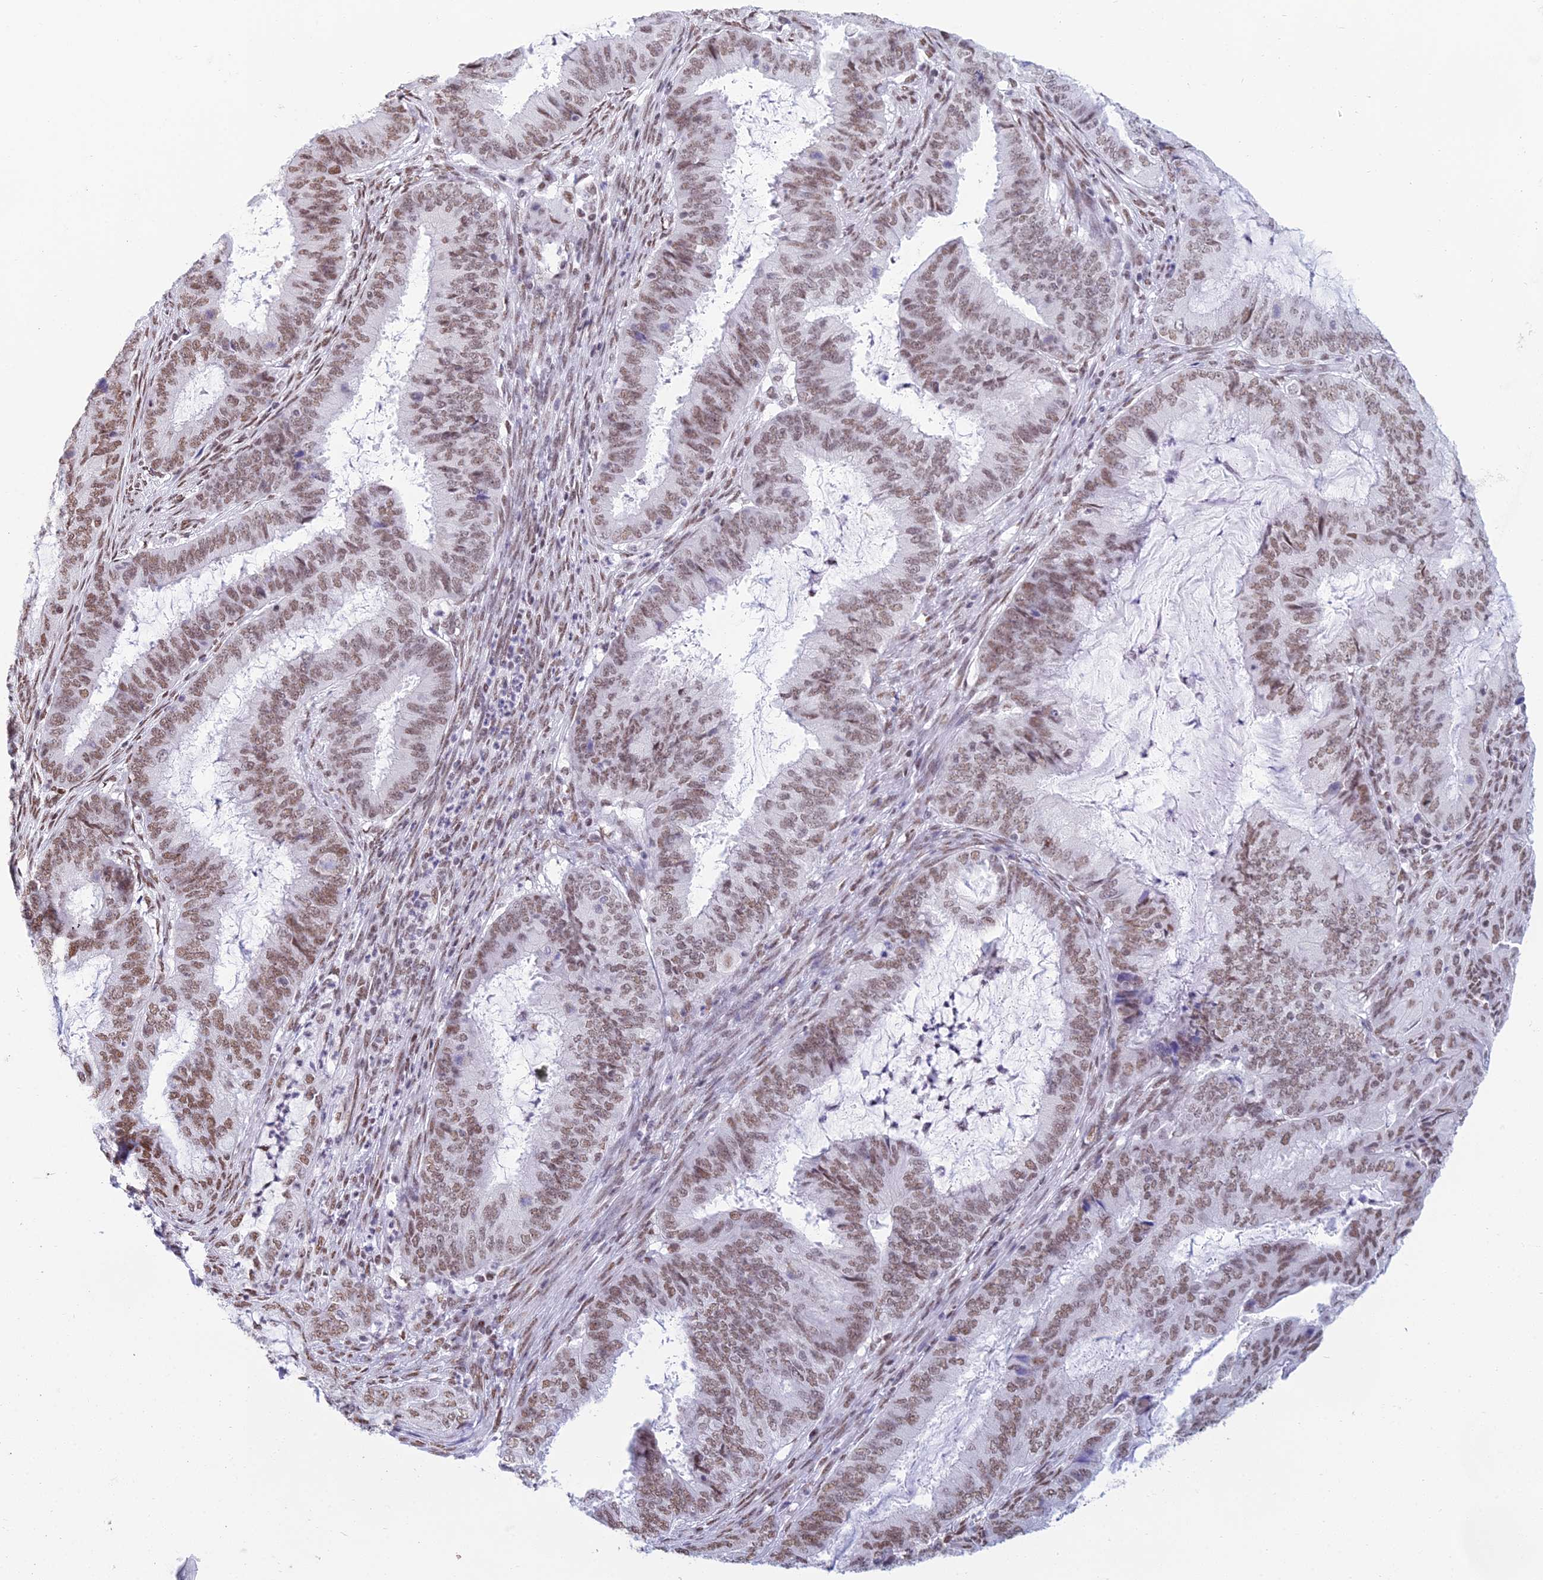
{"staining": {"intensity": "moderate", "quantity": ">75%", "location": "nuclear"}, "tissue": "endometrial cancer", "cell_type": "Tumor cells", "image_type": "cancer", "snomed": [{"axis": "morphology", "description": "Adenocarcinoma, NOS"}, {"axis": "topography", "description": "Endometrium"}], "caption": "IHC staining of endometrial cancer (adenocarcinoma), which demonstrates medium levels of moderate nuclear positivity in approximately >75% of tumor cells indicating moderate nuclear protein positivity. The staining was performed using DAB (brown) for protein detection and nuclei were counterstained in hematoxylin (blue).", "gene": "CDC26", "patient": {"sex": "female", "age": 51}}